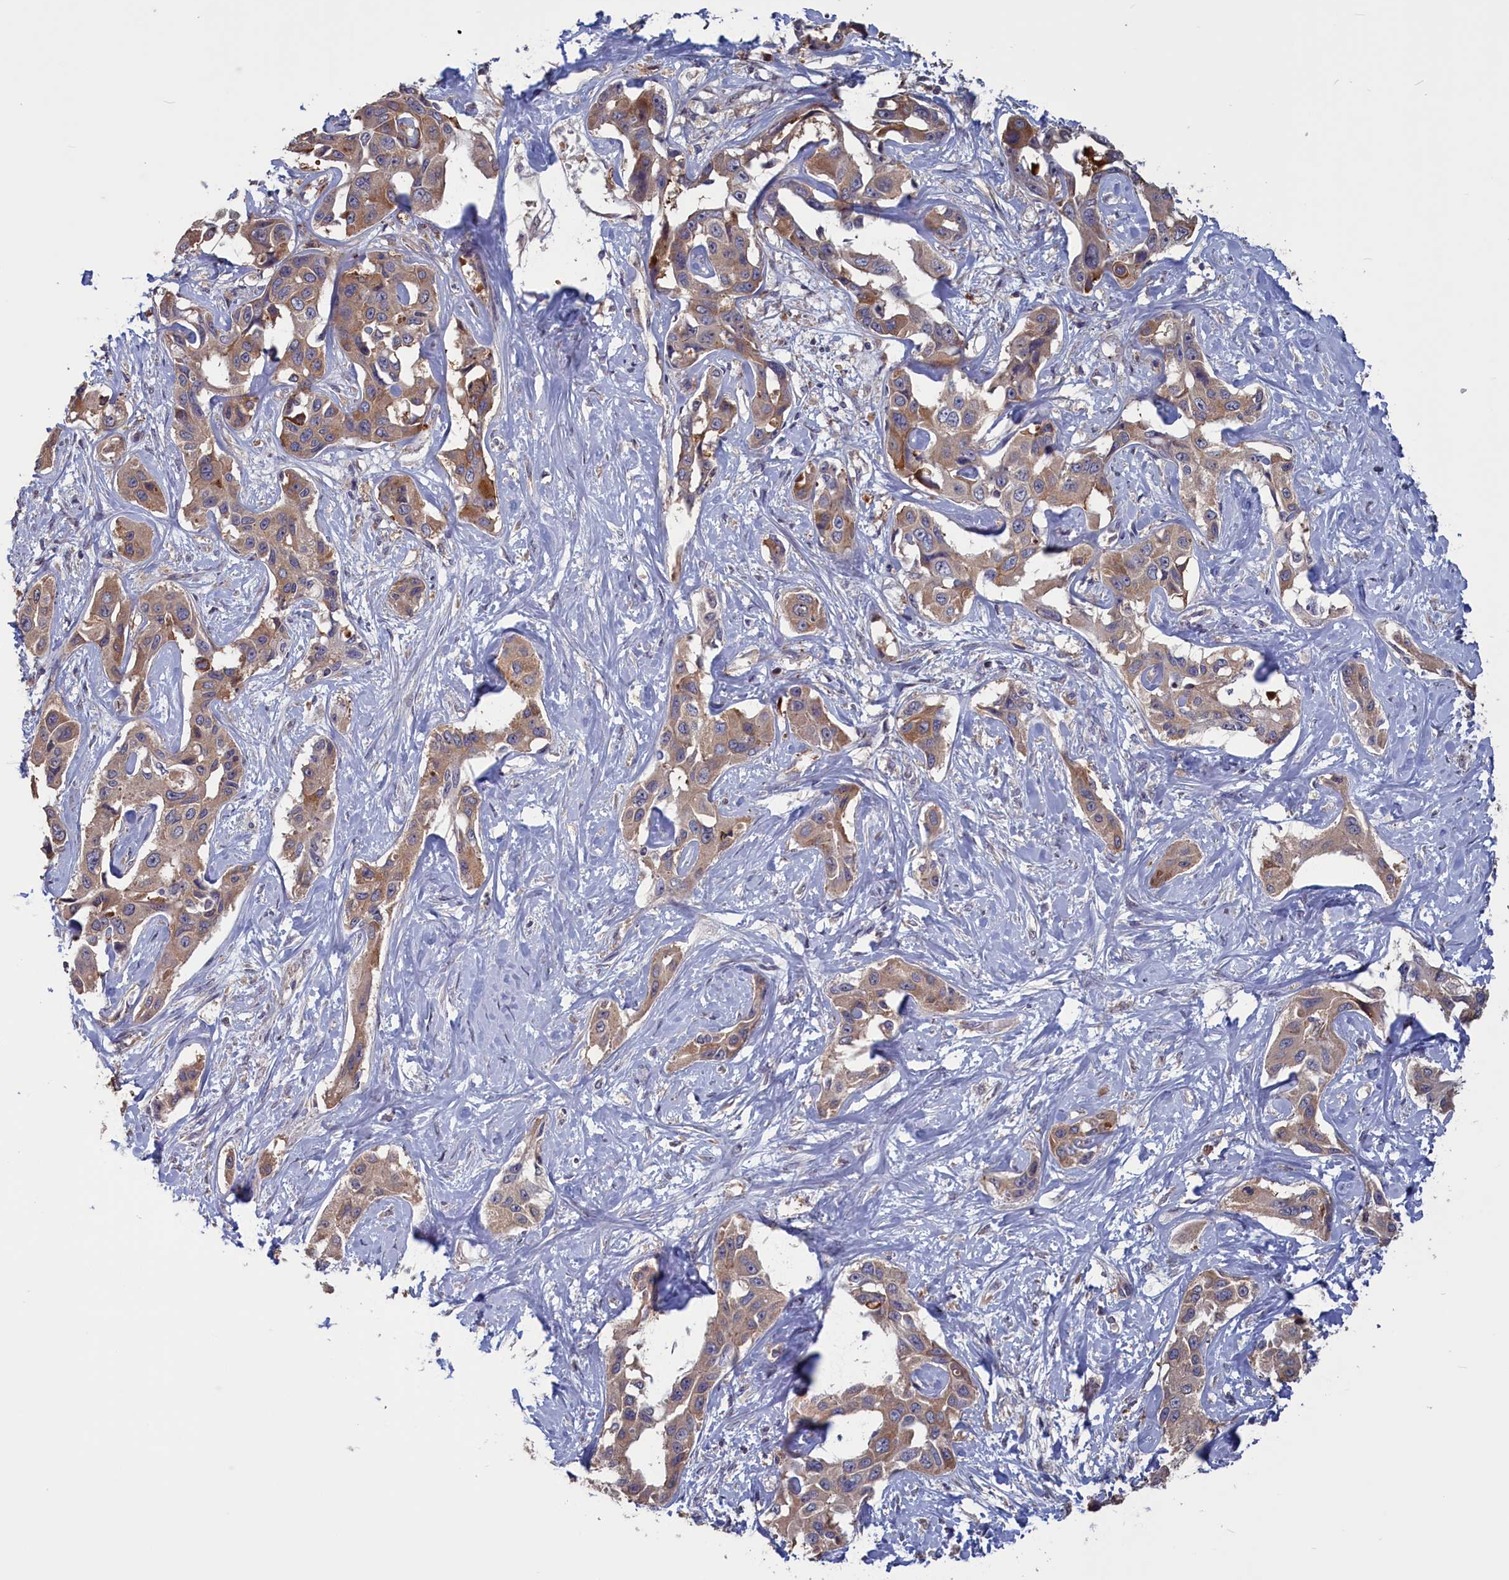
{"staining": {"intensity": "moderate", "quantity": ">75%", "location": "cytoplasmic/membranous"}, "tissue": "liver cancer", "cell_type": "Tumor cells", "image_type": "cancer", "snomed": [{"axis": "morphology", "description": "Cholangiocarcinoma"}, {"axis": "topography", "description": "Liver"}], "caption": "Human liver cancer (cholangiocarcinoma) stained with a brown dye shows moderate cytoplasmic/membranous positive expression in approximately >75% of tumor cells.", "gene": "CACTIN", "patient": {"sex": "male", "age": 59}}